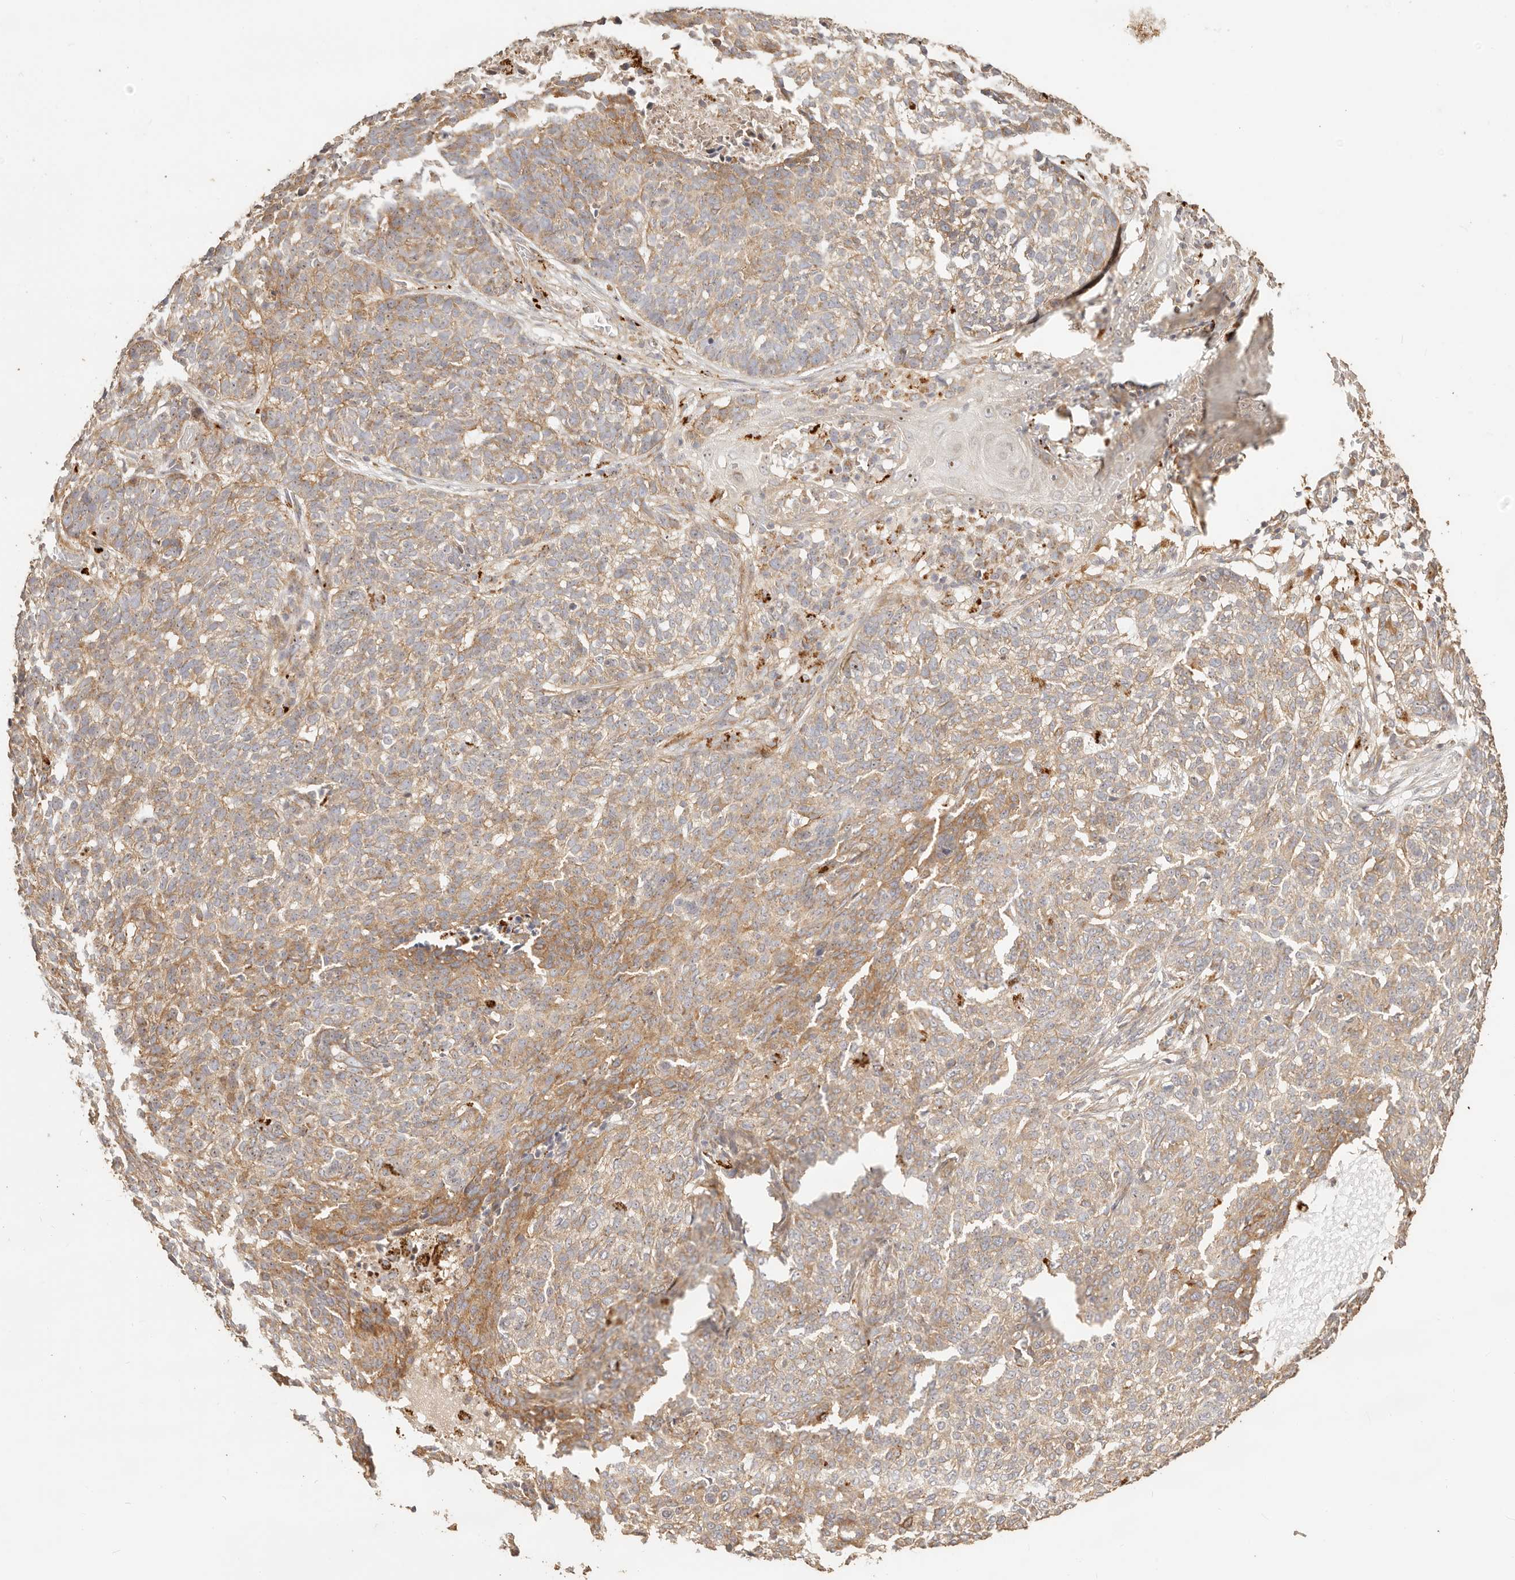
{"staining": {"intensity": "moderate", "quantity": ">75%", "location": "cytoplasmic/membranous,nuclear"}, "tissue": "skin cancer", "cell_type": "Tumor cells", "image_type": "cancer", "snomed": [{"axis": "morphology", "description": "Basal cell carcinoma"}, {"axis": "topography", "description": "Skin"}], "caption": "A histopathology image showing moderate cytoplasmic/membranous and nuclear staining in approximately >75% of tumor cells in basal cell carcinoma (skin), as visualized by brown immunohistochemical staining.", "gene": "PTPN22", "patient": {"sex": "male", "age": 85}}